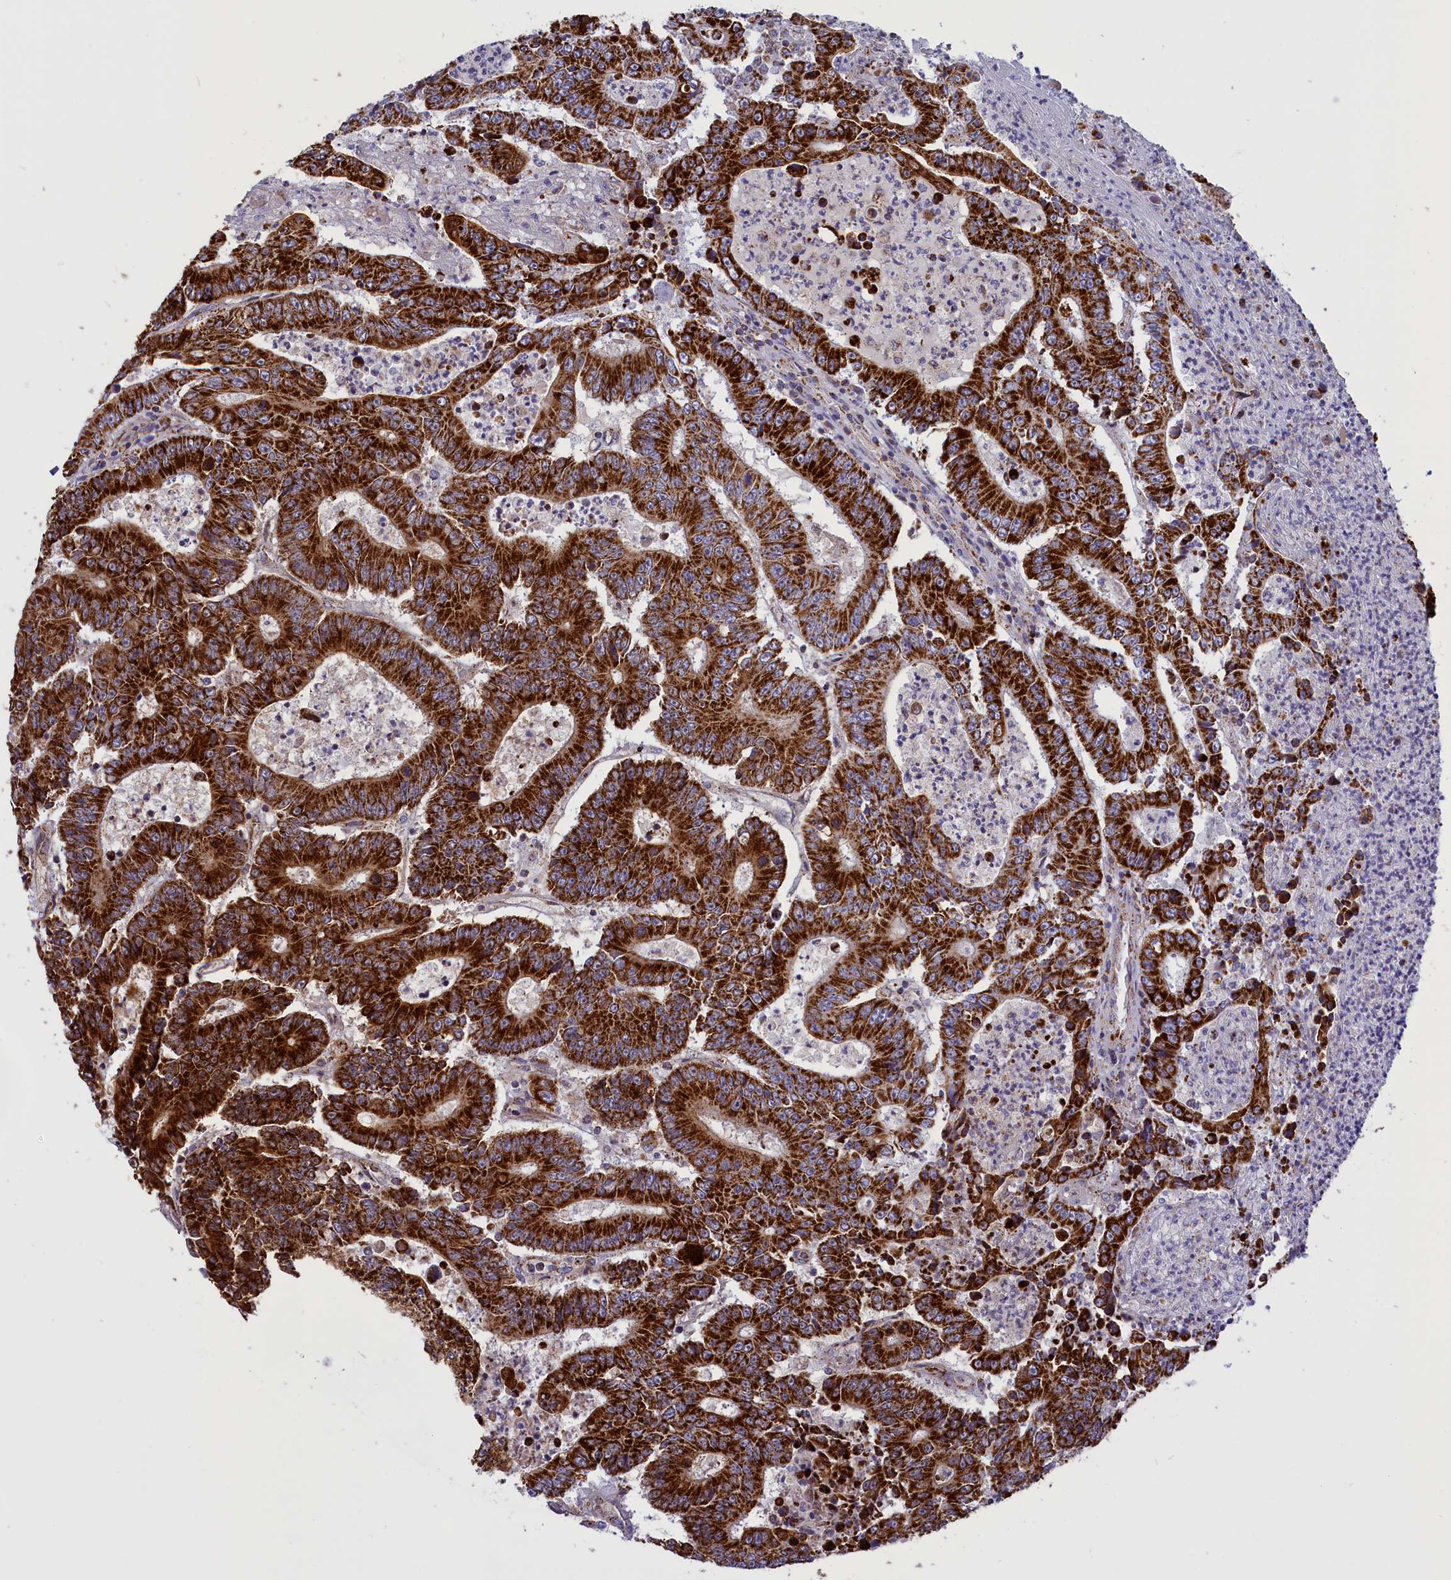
{"staining": {"intensity": "strong", "quantity": ">75%", "location": "cytoplasmic/membranous"}, "tissue": "colorectal cancer", "cell_type": "Tumor cells", "image_type": "cancer", "snomed": [{"axis": "morphology", "description": "Adenocarcinoma, NOS"}, {"axis": "topography", "description": "Colon"}], "caption": "This micrograph shows immunohistochemistry (IHC) staining of adenocarcinoma (colorectal), with high strong cytoplasmic/membranous staining in approximately >75% of tumor cells.", "gene": "ISOC2", "patient": {"sex": "male", "age": 83}}